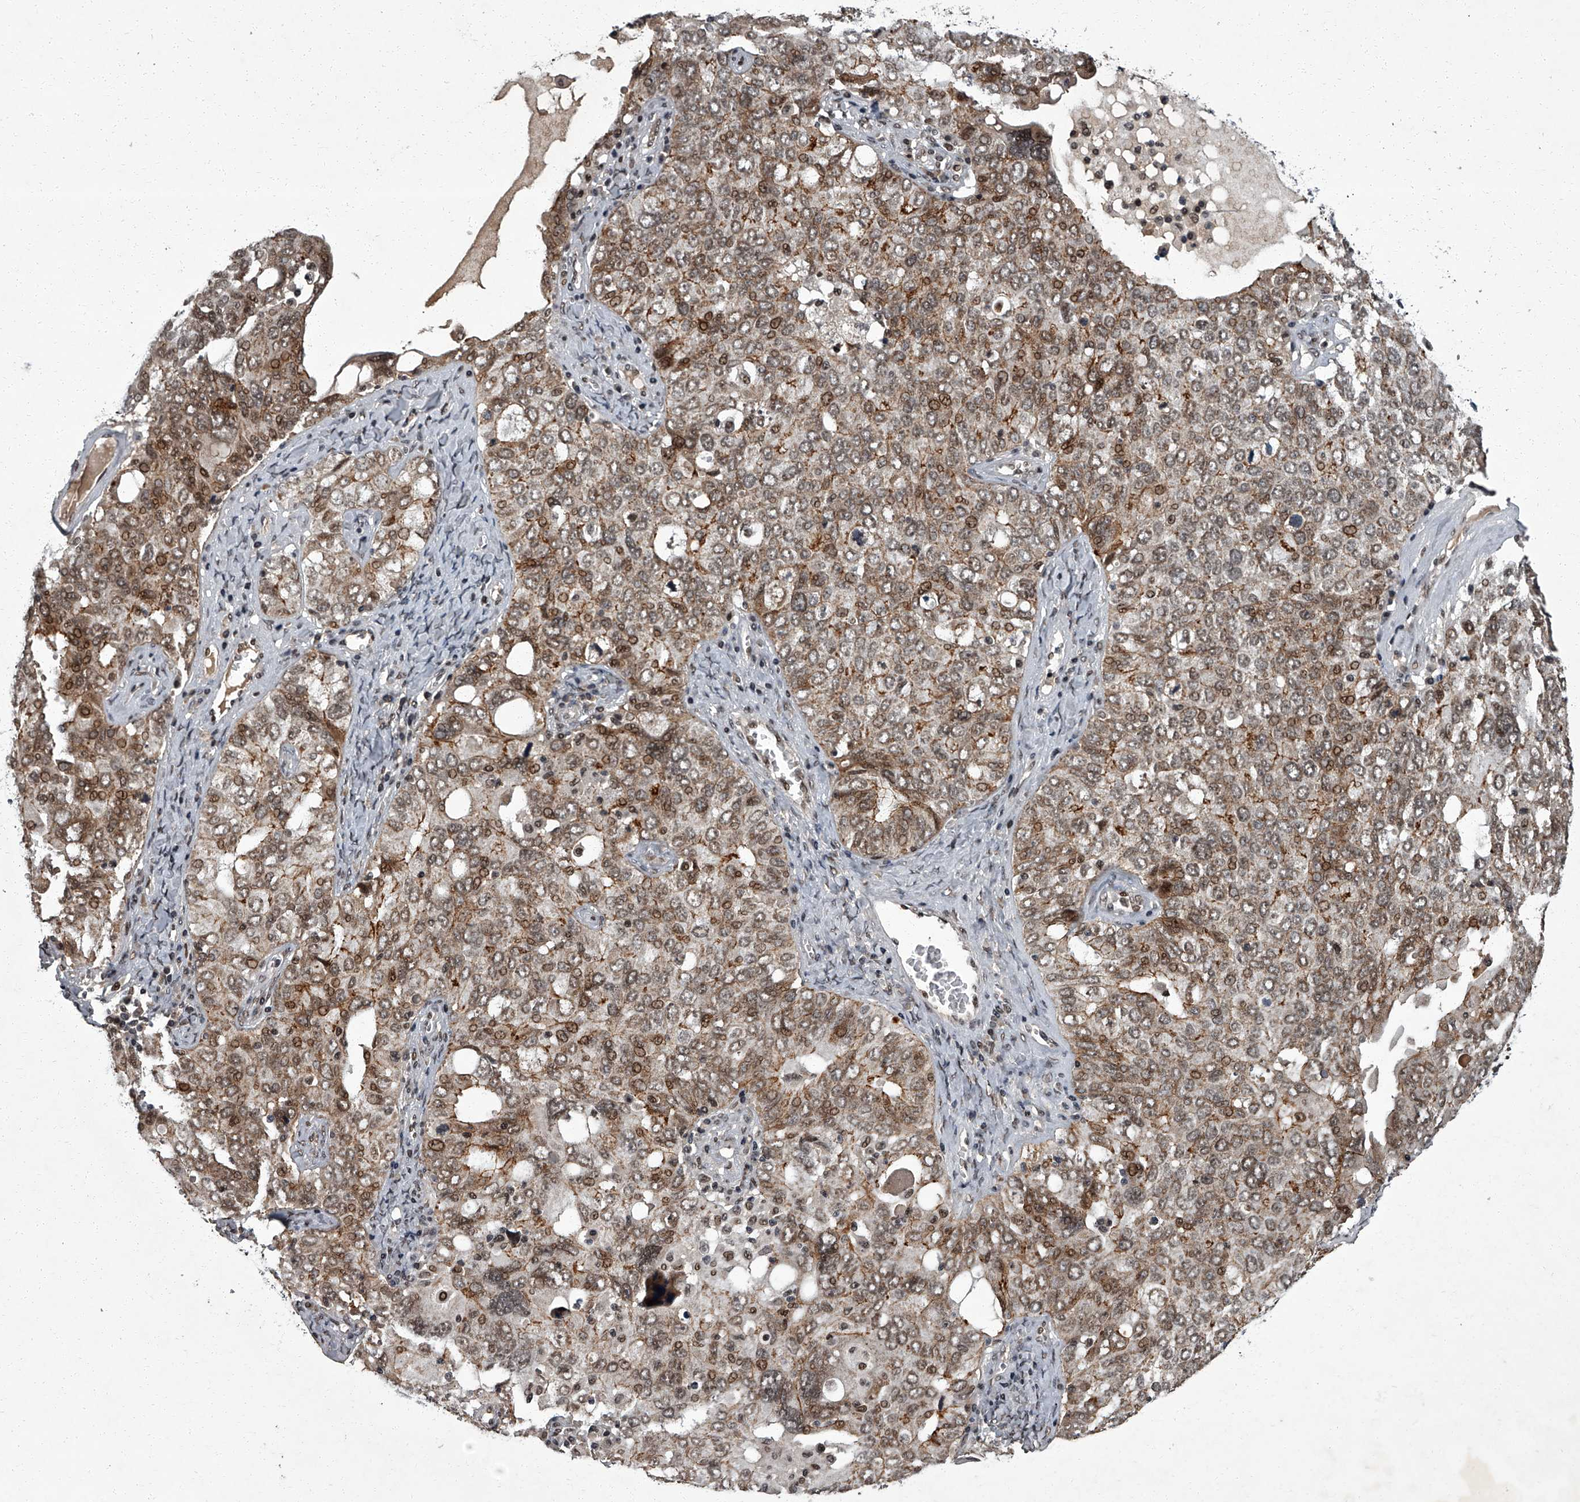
{"staining": {"intensity": "moderate", "quantity": "25%-75%", "location": "cytoplasmic/membranous,nuclear"}, "tissue": "ovarian cancer", "cell_type": "Tumor cells", "image_type": "cancer", "snomed": [{"axis": "morphology", "description": "Carcinoma, endometroid"}, {"axis": "topography", "description": "Ovary"}], "caption": "A photomicrograph of ovarian cancer (endometroid carcinoma) stained for a protein reveals moderate cytoplasmic/membranous and nuclear brown staining in tumor cells.", "gene": "ZNF518B", "patient": {"sex": "female", "age": 62}}